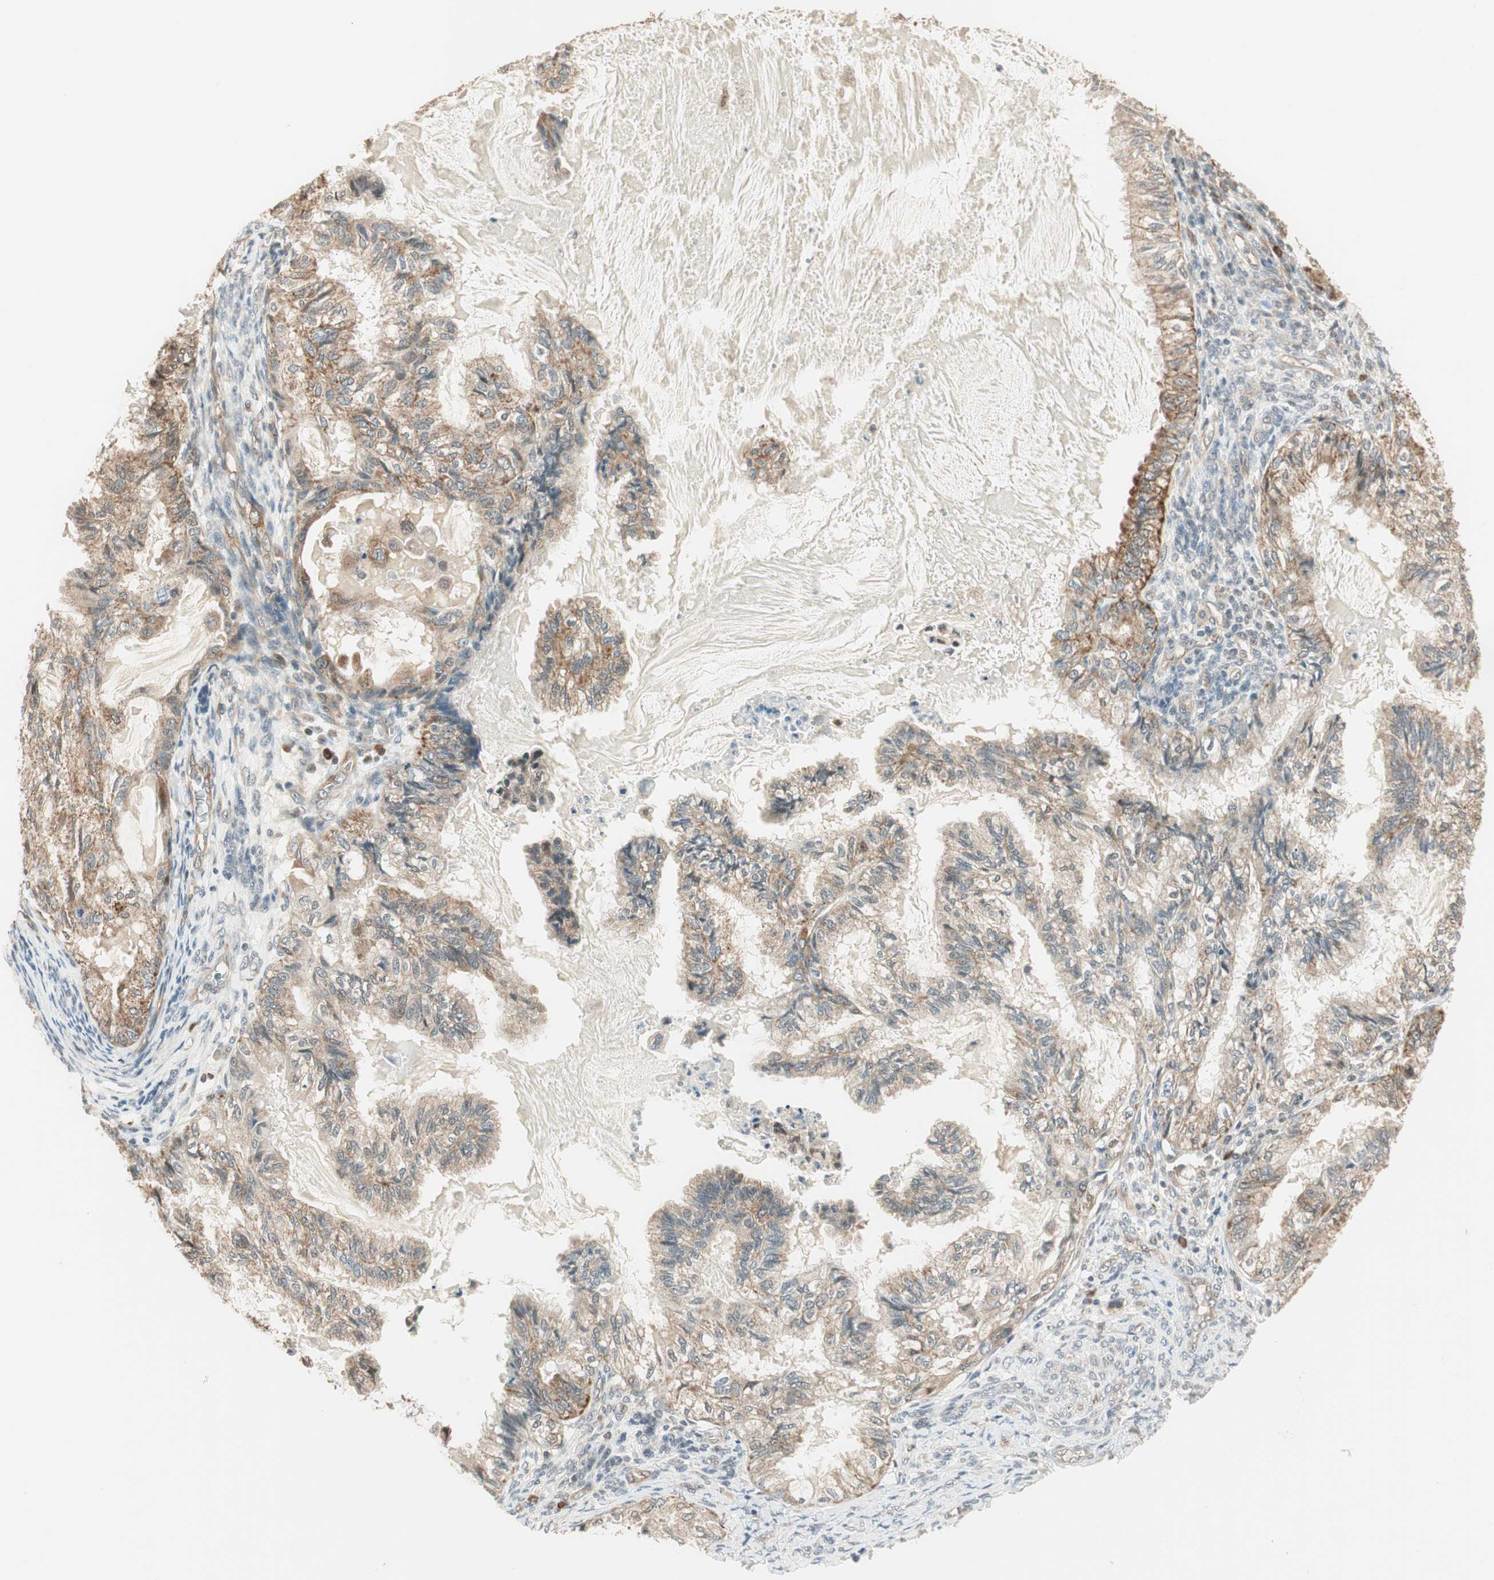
{"staining": {"intensity": "weak", "quantity": "25%-75%", "location": "cytoplasmic/membranous"}, "tissue": "cervical cancer", "cell_type": "Tumor cells", "image_type": "cancer", "snomed": [{"axis": "morphology", "description": "Normal tissue, NOS"}, {"axis": "morphology", "description": "Adenocarcinoma, NOS"}, {"axis": "topography", "description": "Cervix"}, {"axis": "topography", "description": "Endometrium"}], "caption": "A brown stain highlights weak cytoplasmic/membranous positivity of a protein in cervical cancer tumor cells.", "gene": "IPO5", "patient": {"sex": "female", "age": 86}}